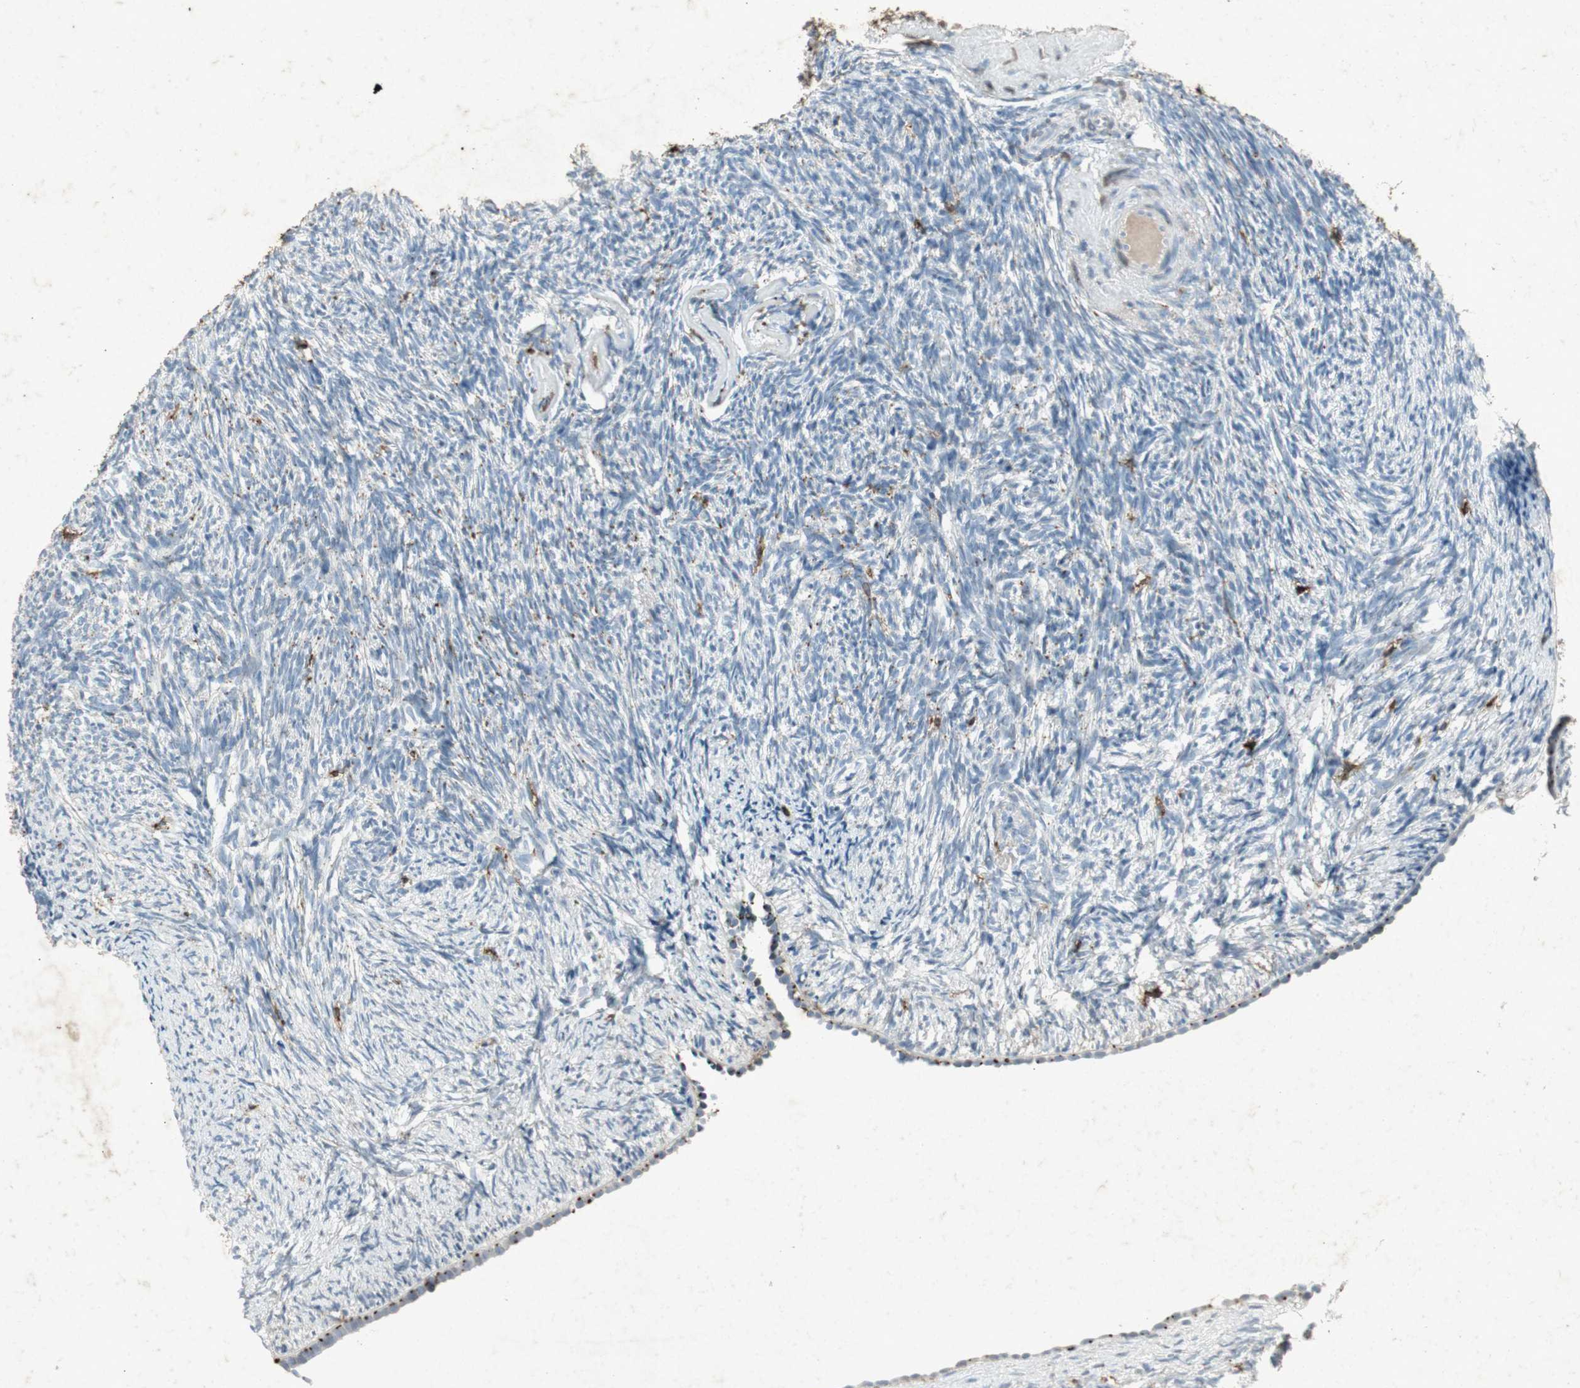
{"staining": {"intensity": "negative", "quantity": "none", "location": "none"}, "tissue": "ovary", "cell_type": "Ovarian stroma cells", "image_type": "normal", "snomed": [{"axis": "morphology", "description": "Normal tissue, NOS"}, {"axis": "topography", "description": "Ovary"}], "caption": "Immunohistochemical staining of normal human ovary shows no significant staining in ovarian stroma cells. (IHC, brightfield microscopy, high magnification).", "gene": "TYROBP", "patient": {"sex": "female", "age": 60}}